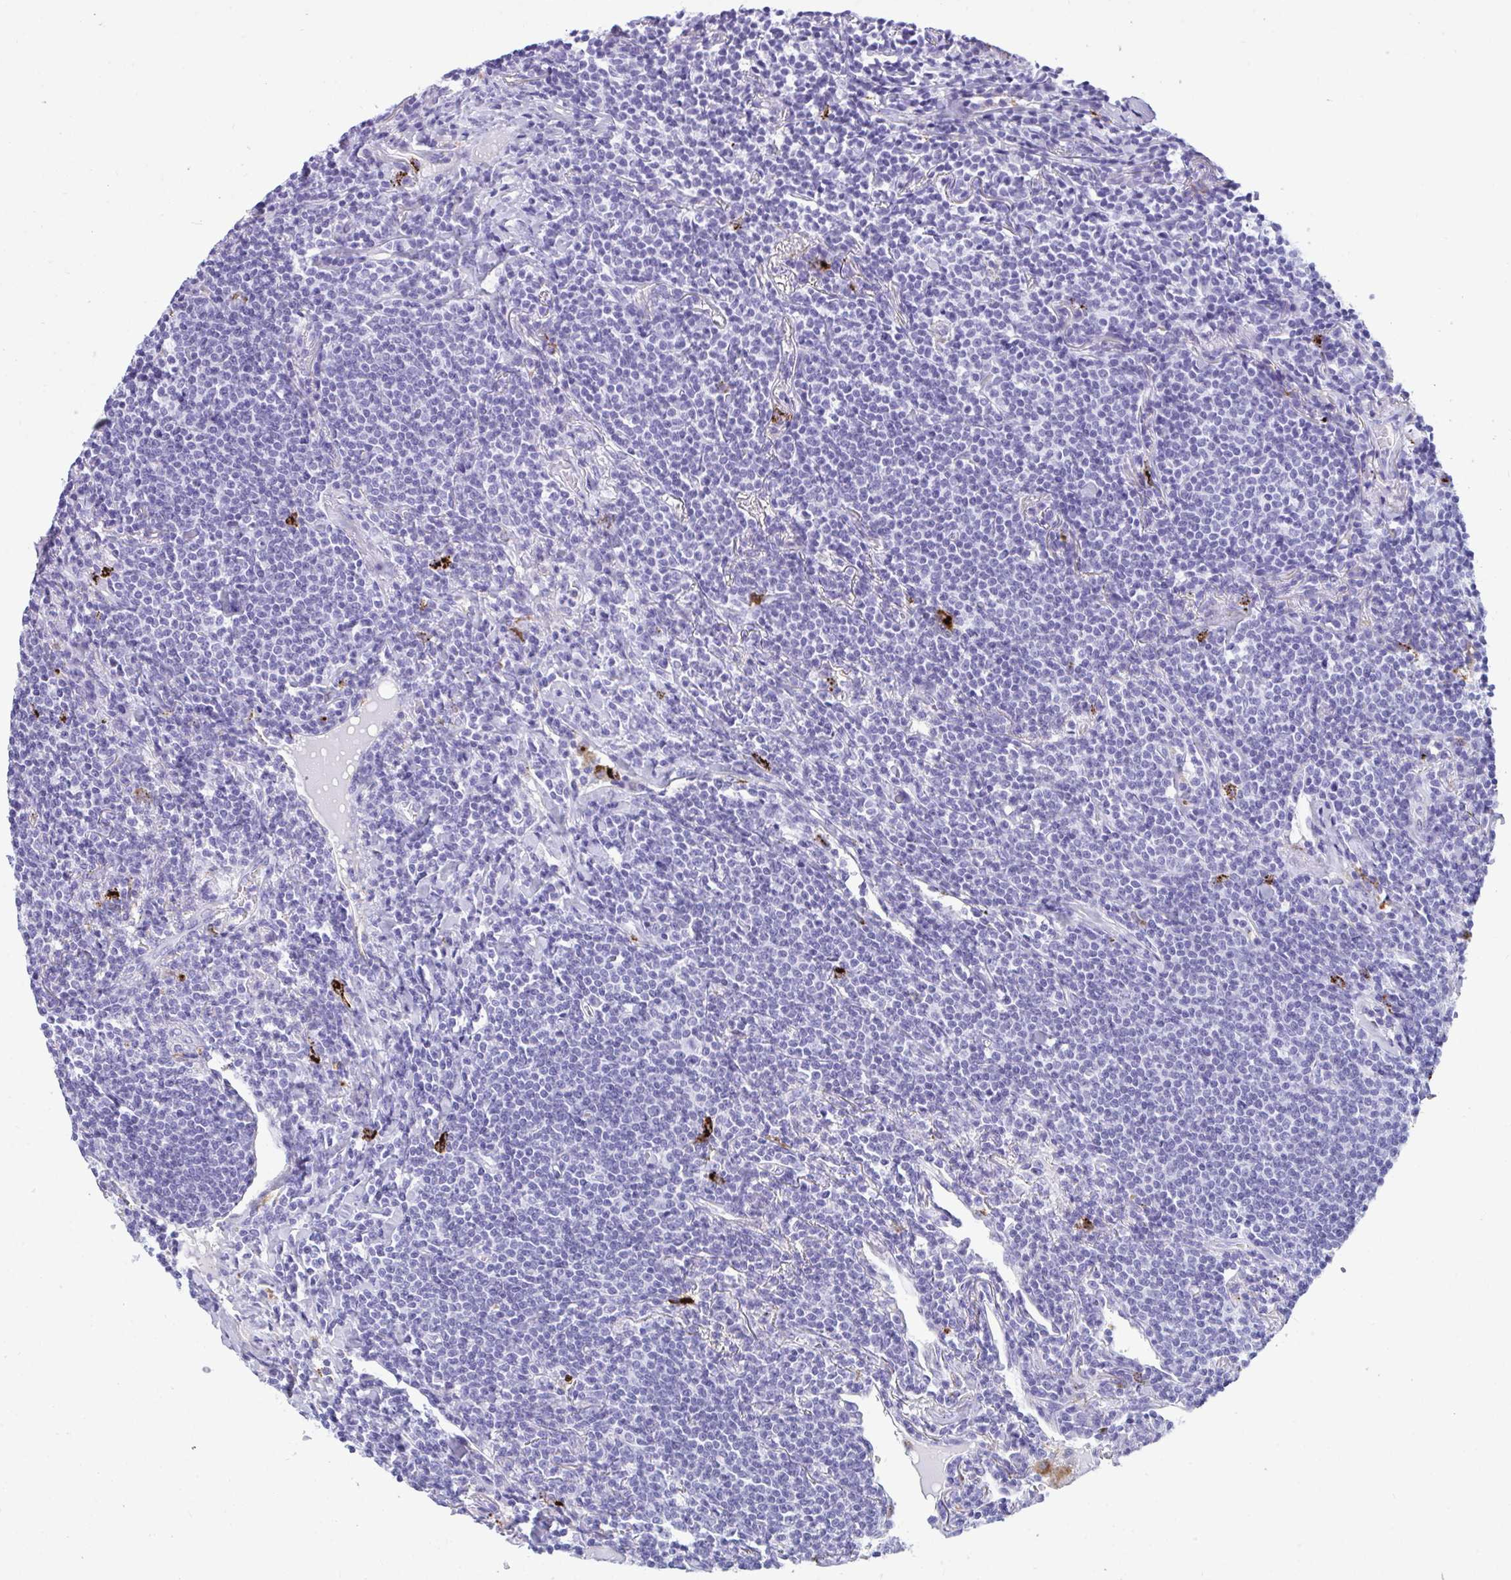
{"staining": {"intensity": "negative", "quantity": "none", "location": "none"}, "tissue": "lymphoma", "cell_type": "Tumor cells", "image_type": "cancer", "snomed": [{"axis": "morphology", "description": "Malignant lymphoma, non-Hodgkin's type, Low grade"}, {"axis": "topography", "description": "Lung"}], "caption": "A high-resolution image shows immunohistochemistry (IHC) staining of lymphoma, which shows no significant expression in tumor cells.", "gene": "CPVL", "patient": {"sex": "female", "age": 71}}